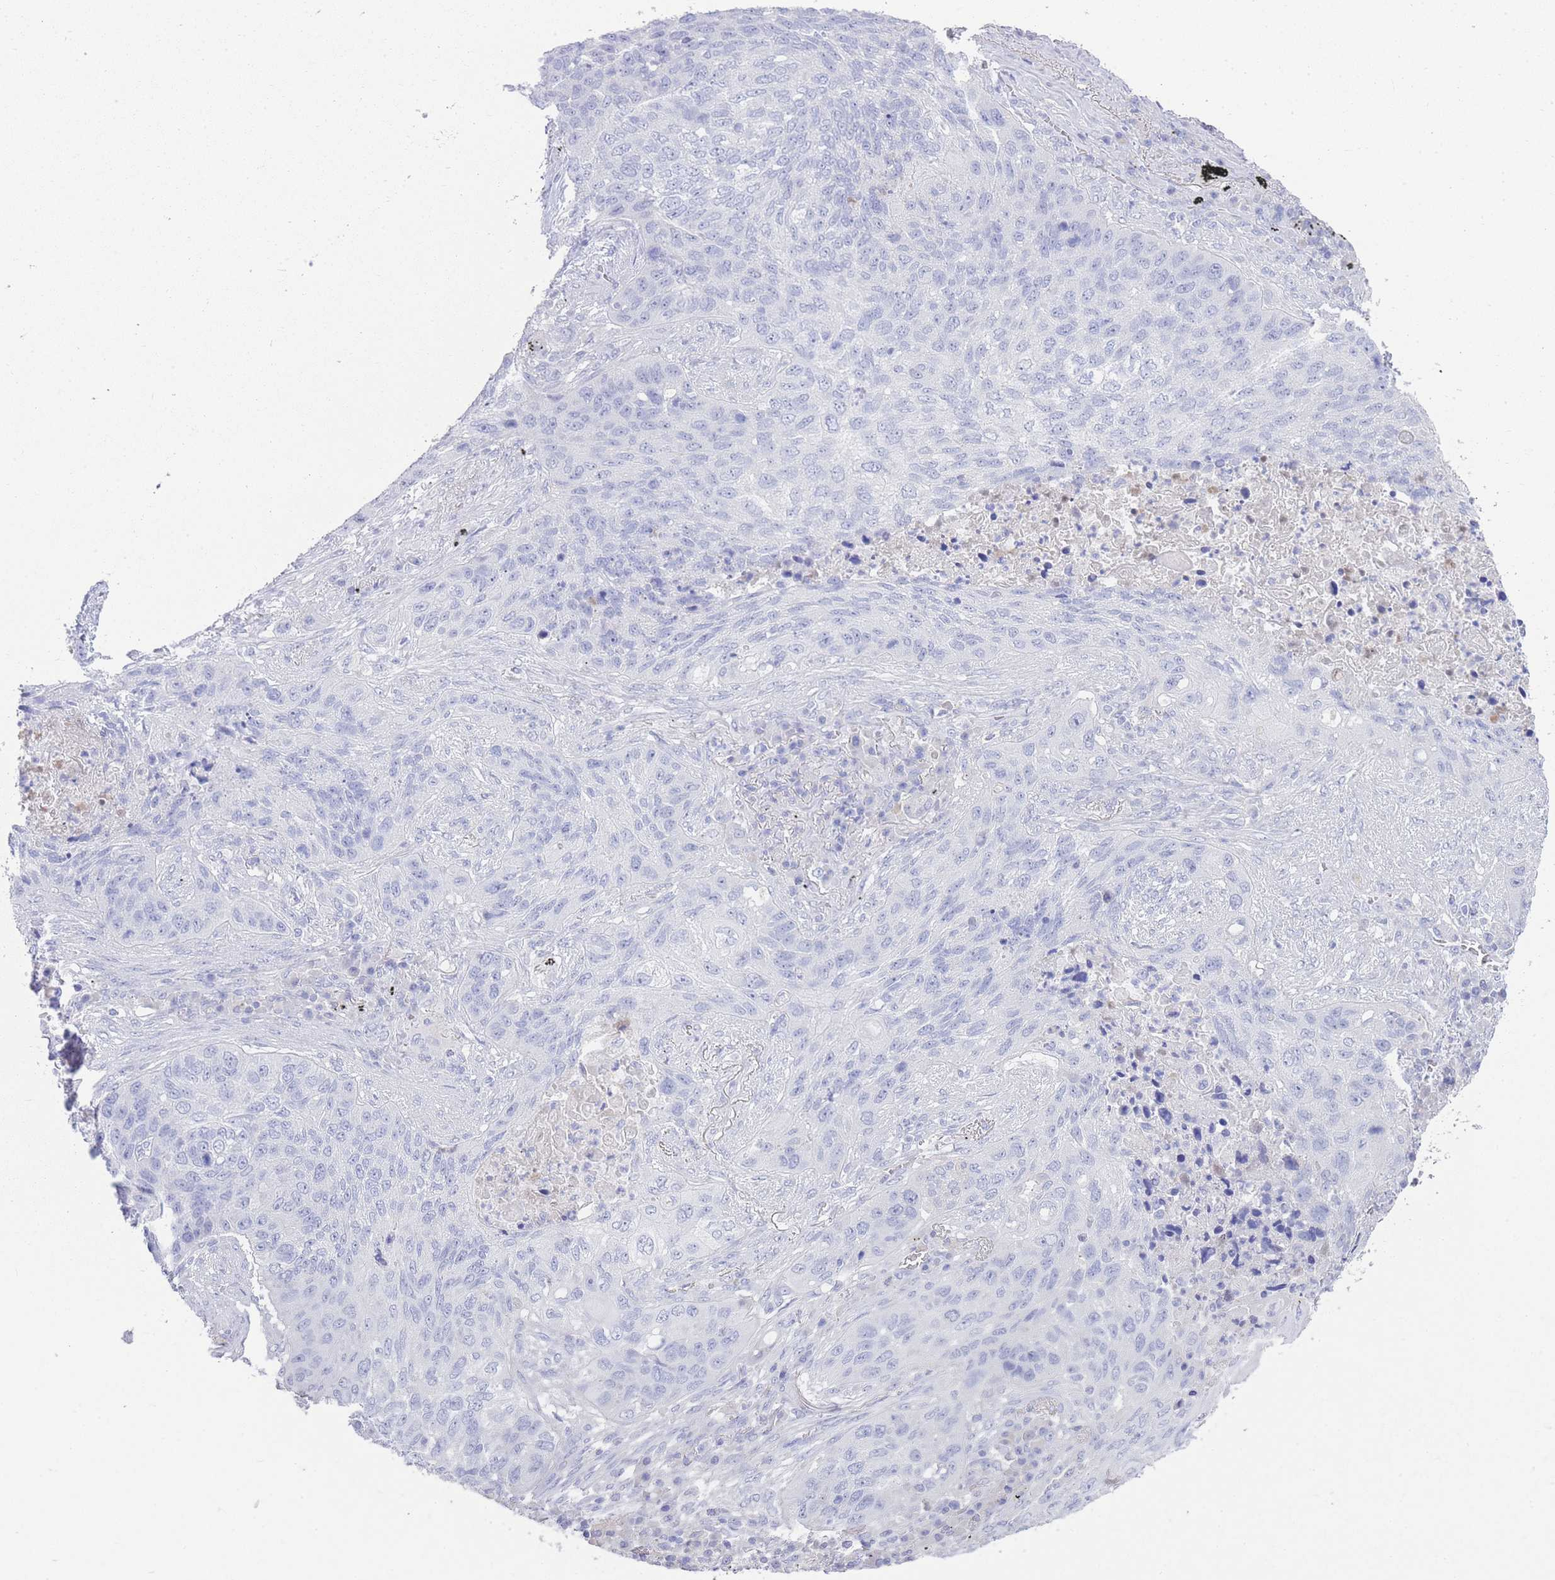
{"staining": {"intensity": "negative", "quantity": "none", "location": "none"}, "tissue": "lung cancer", "cell_type": "Tumor cells", "image_type": "cancer", "snomed": [{"axis": "morphology", "description": "Squamous cell carcinoma, NOS"}, {"axis": "topography", "description": "Lung"}], "caption": "Squamous cell carcinoma (lung) was stained to show a protein in brown. There is no significant staining in tumor cells. Nuclei are stained in blue.", "gene": "LRRC37A", "patient": {"sex": "female", "age": 63}}